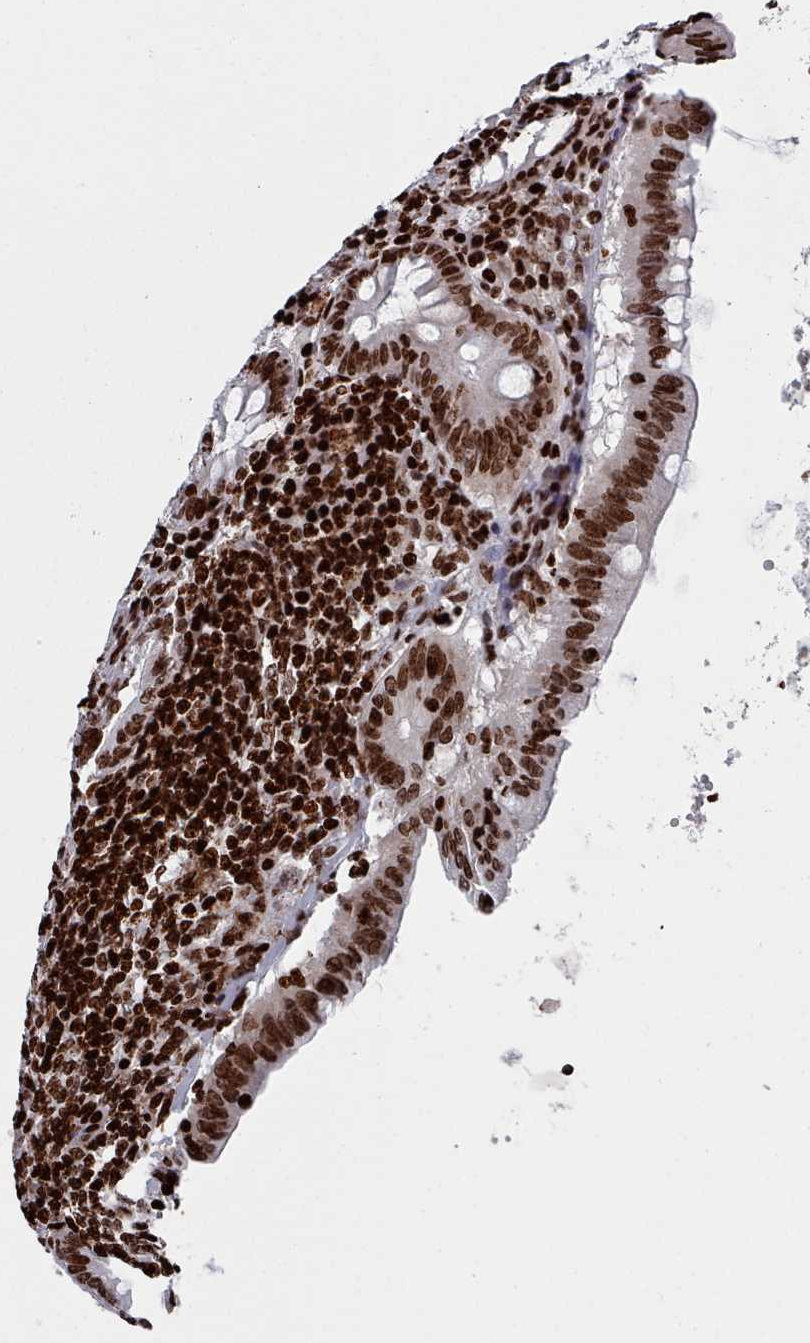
{"staining": {"intensity": "strong", "quantity": ">75%", "location": "nuclear"}, "tissue": "appendix", "cell_type": "Glandular cells", "image_type": "normal", "snomed": [{"axis": "morphology", "description": "Normal tissue, NOS"}, {"axis": "topography", "description": "Appendix"}], "caption": "Protein analysis of benign appendix exhibits strong nuclear staining in about >75% of glandular cells. (DAB (3,3'-diaminobenzidine) IHC with brightfield microscopy, high magnification).", "gene": "PCDHB11", "patient": {"sex": "female", "age": 54}}